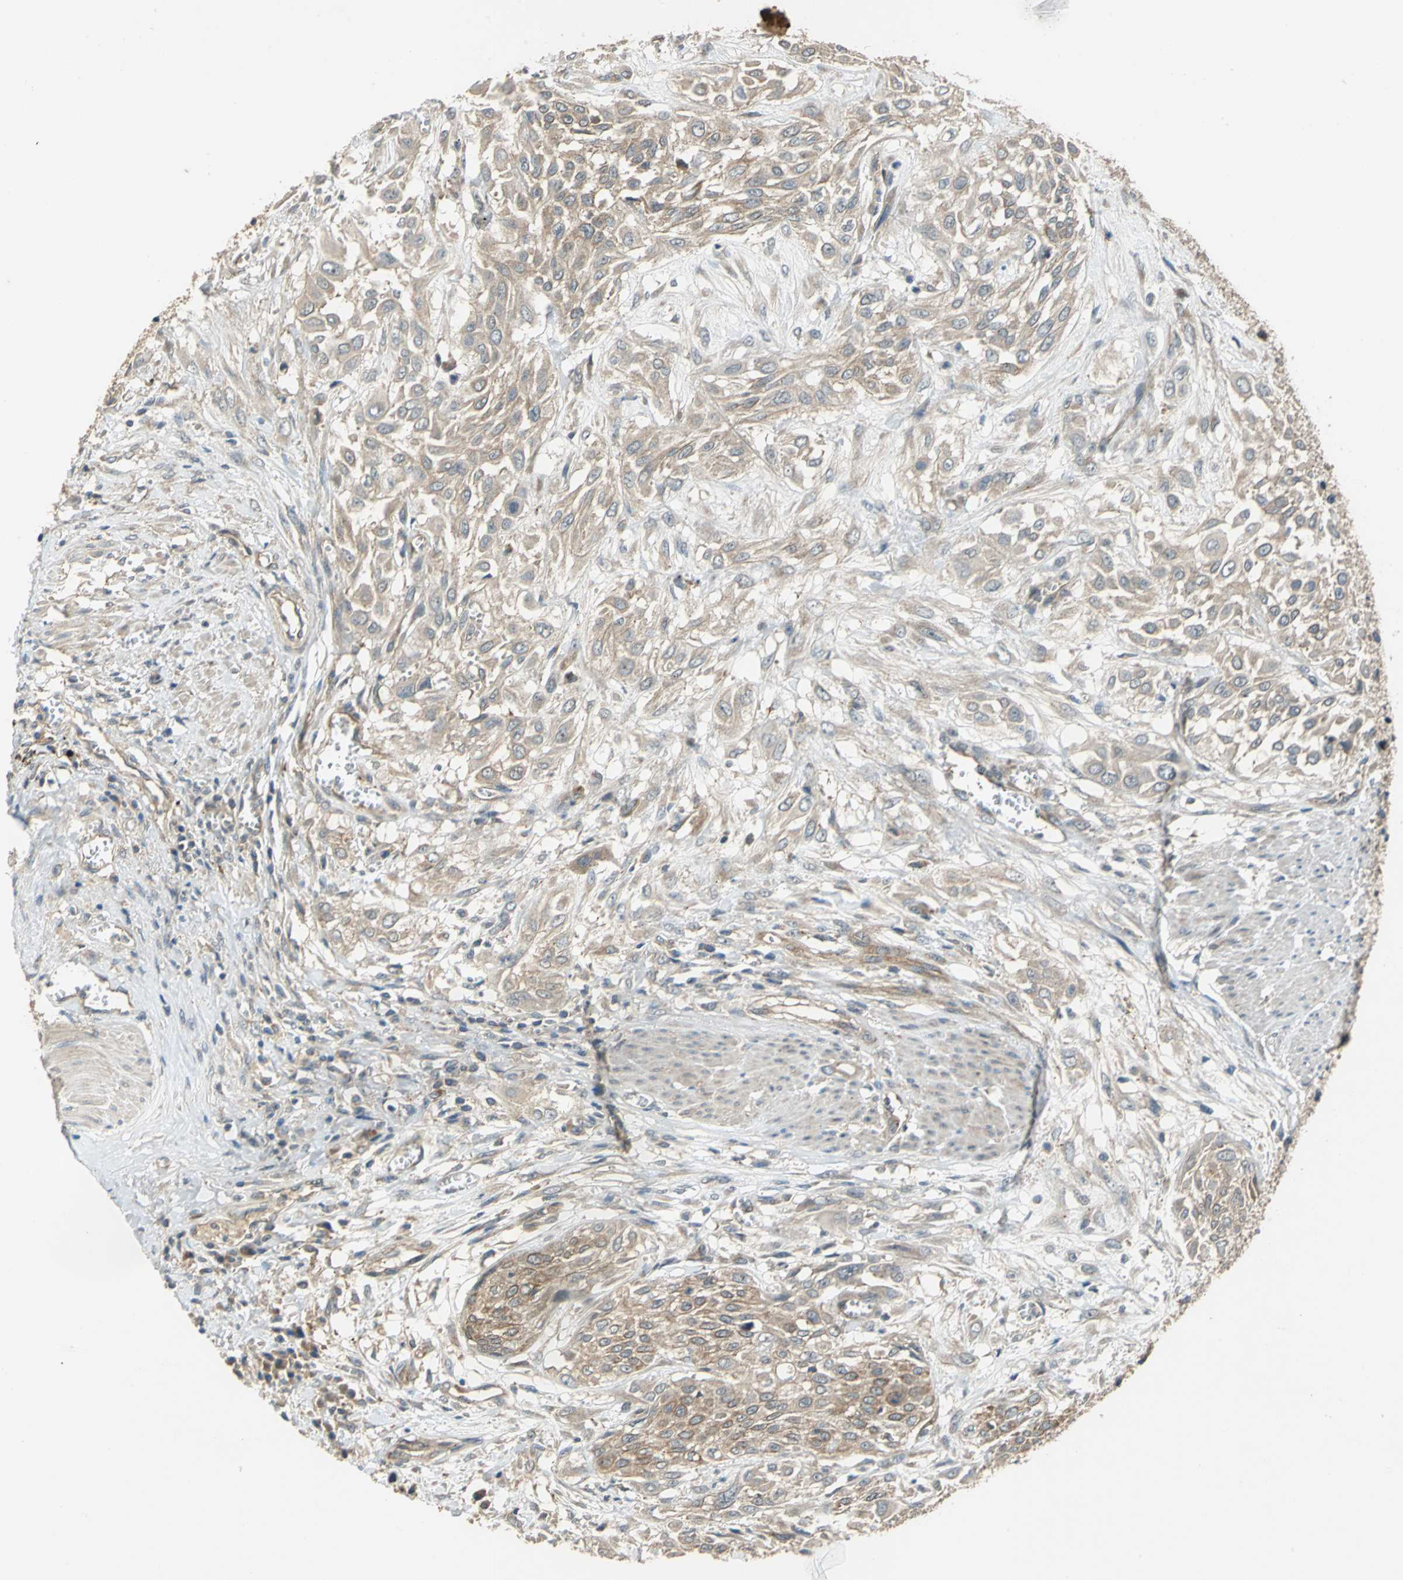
{"staining": {"intensity": "moderate", "quantity": ">75%", "location": "cytoplasmic/membranous"}, "tissue": "urothelial cancer", "cell_type": "Tumor cells", "image_type": "cancer", "snomed": [{"axis": "morphology", "description": "Urothelial carcinoma, High grade"}, {"axis": "topography", "description": "Urinary bladder"}], "caption": "Urothelial cancer was stained to show a protein in brown. There is medium levels of moderate cytoplasmic/membranous staining in approximately >75% of tumor cells.", "gene": "EMCN", "patient": {"sex": "male", "age": 57}}